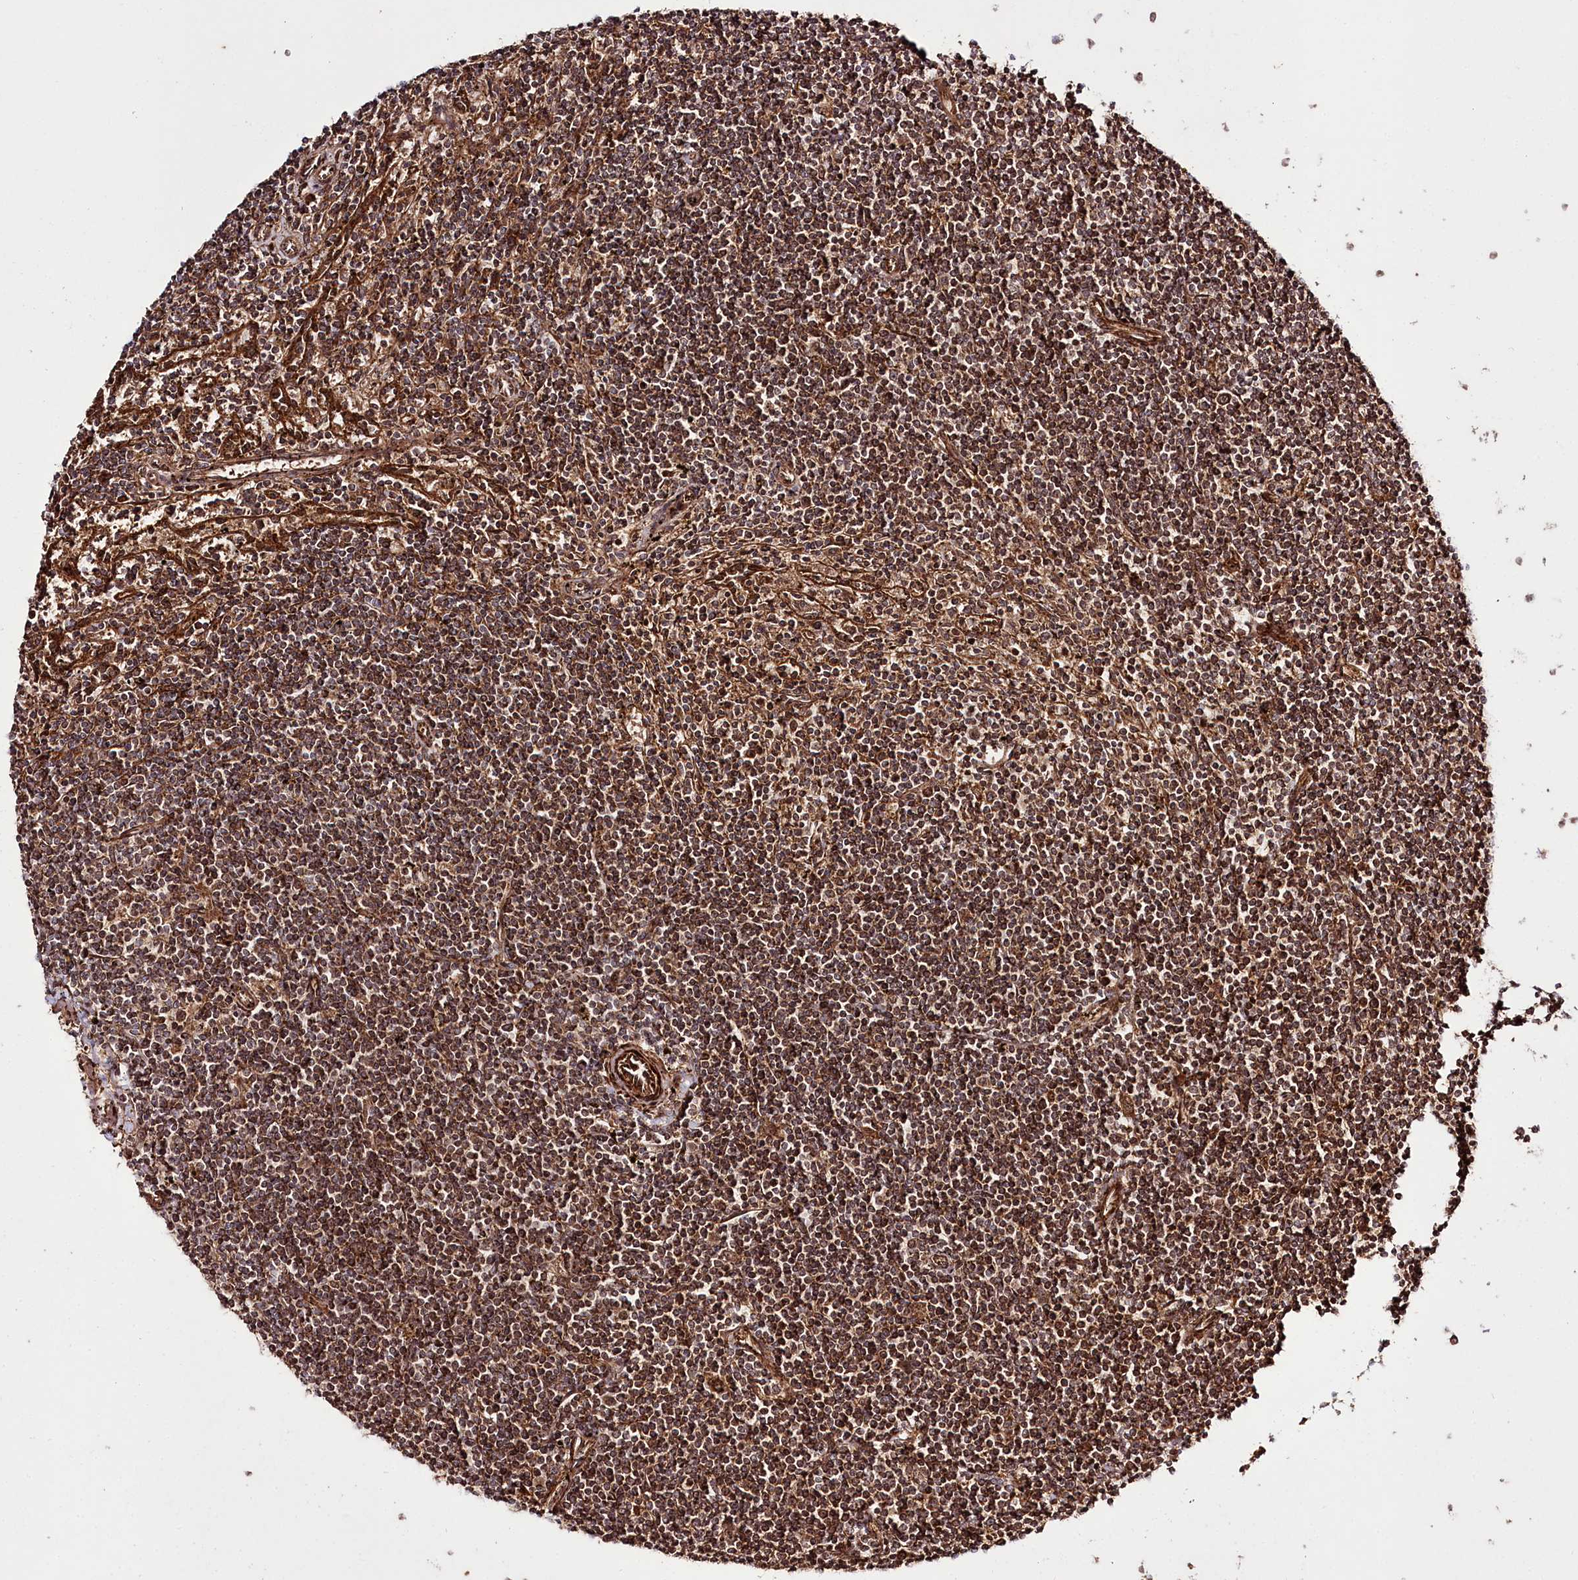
{"staining": {"intensity": "moderate", "quantity": ">75%", "location": "cytoplasmic/membranous,nuclear"}, "tissue": "lymphoma", "cell_type": "Tumor cells", "image_type": "cancer", "snomed": [{"axis": "morphology", "description": "Malignant lymphoma, non-Hodgkin's type, Low grade"}, {"axis": "topography", "description": "Spleen"}], "caption": "This is a photomicrograph of IHC staining of lymphoma, which shows moderate staining in the cytoplasmic/membranous and nuclear of tumor cells.", "gene": "REXO2", "patient": {"sex": "male", "age": 76}}